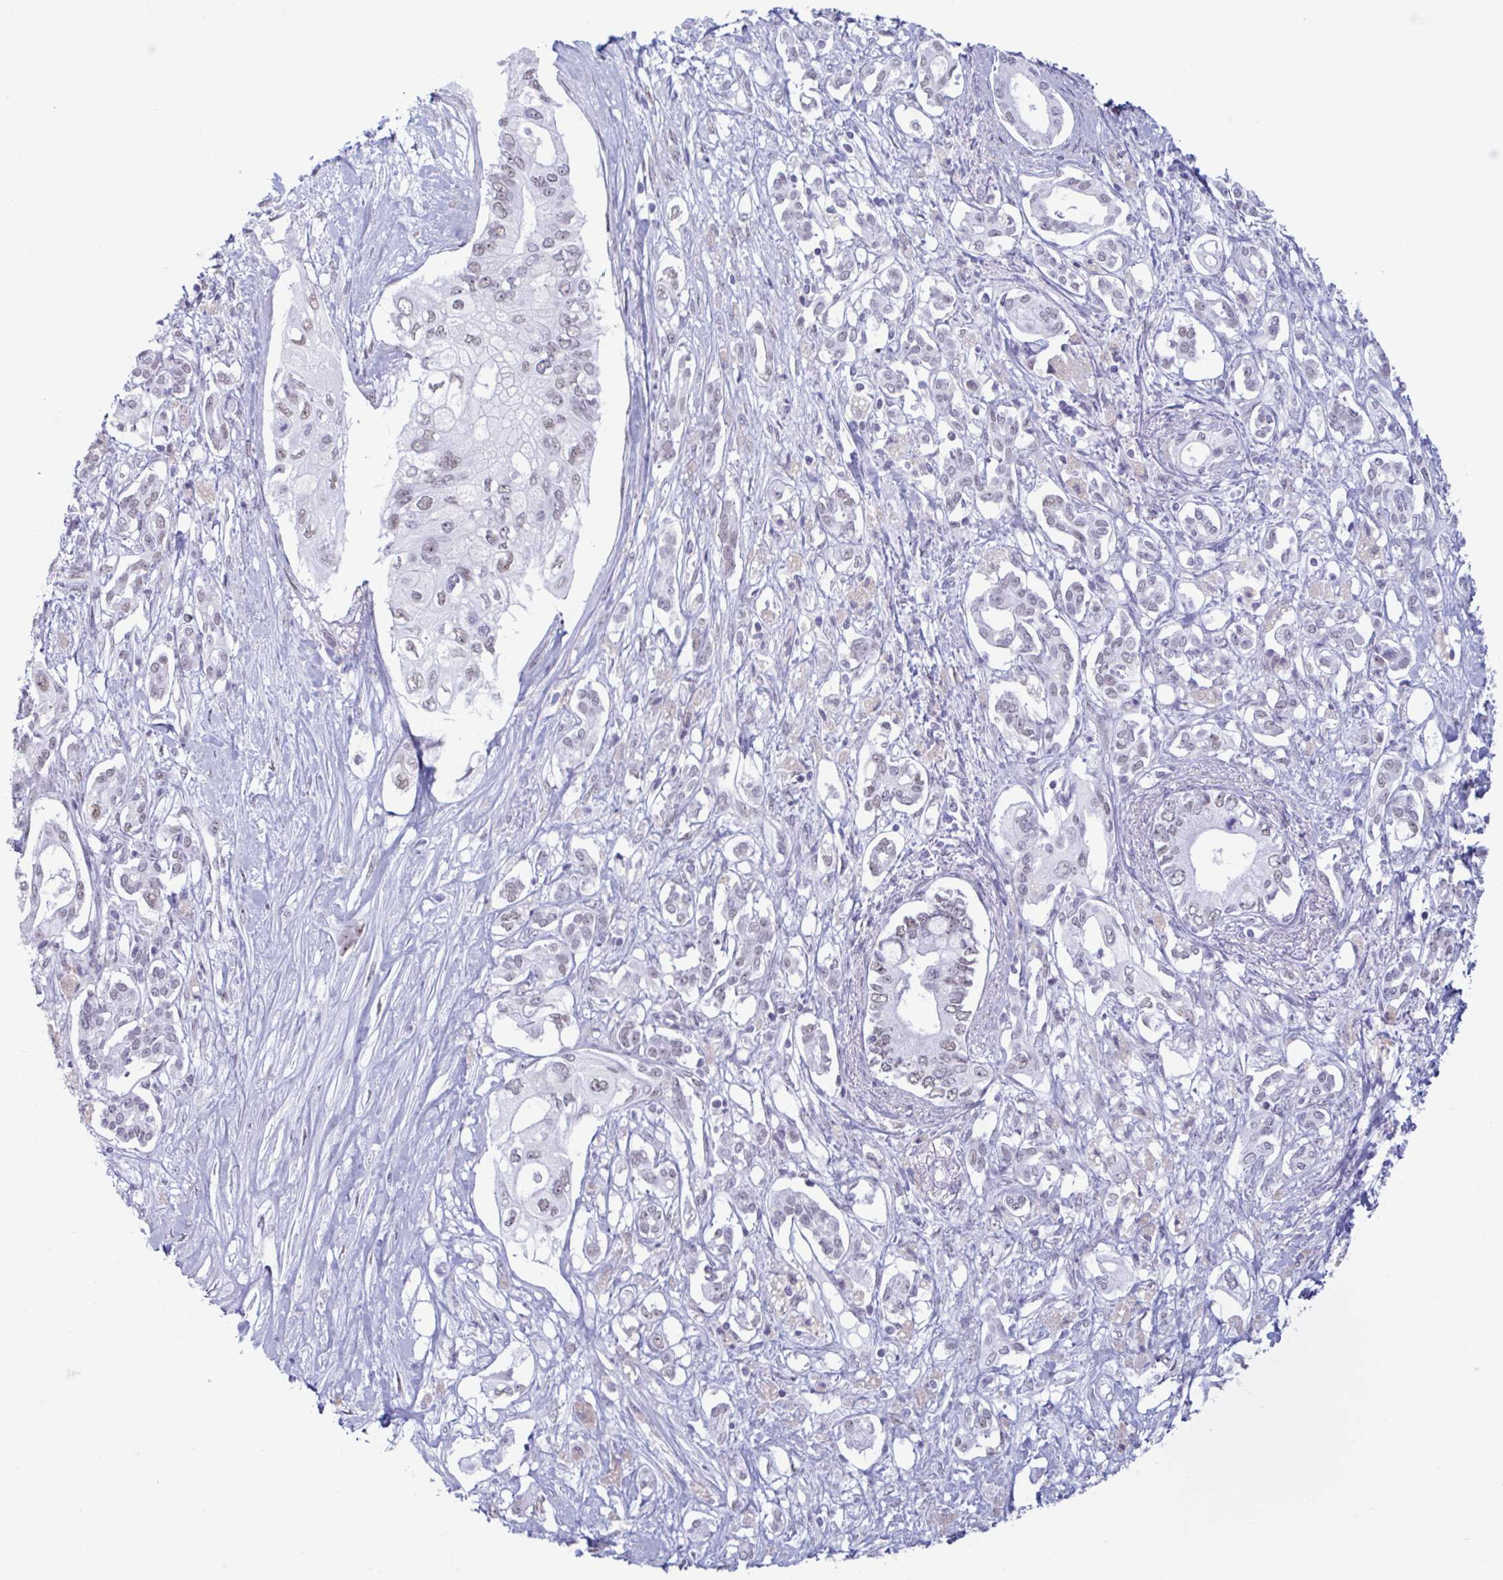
{"staining": {"intensity": "weak", "quantity": "25%-75%", "location": "nuclear"}, "tissue": "pancreatic cancer", "cell_type": "Tumor cells", "image_type": "cancer", "snomed": [{"axis": "morphology", "description": "Adenocarcinoma, NOS"}, {"axis": "topography", "description": "Pancreas"}], "caption": "Pancreatic cancer (adenocarcinoma) stained with immunohistochemistry (IHC) shows weak nuclear expression in approximately 25%-75% of tumor cells.", "gene": "MSMB", "patient": {"sex": "female", "age": 63}}